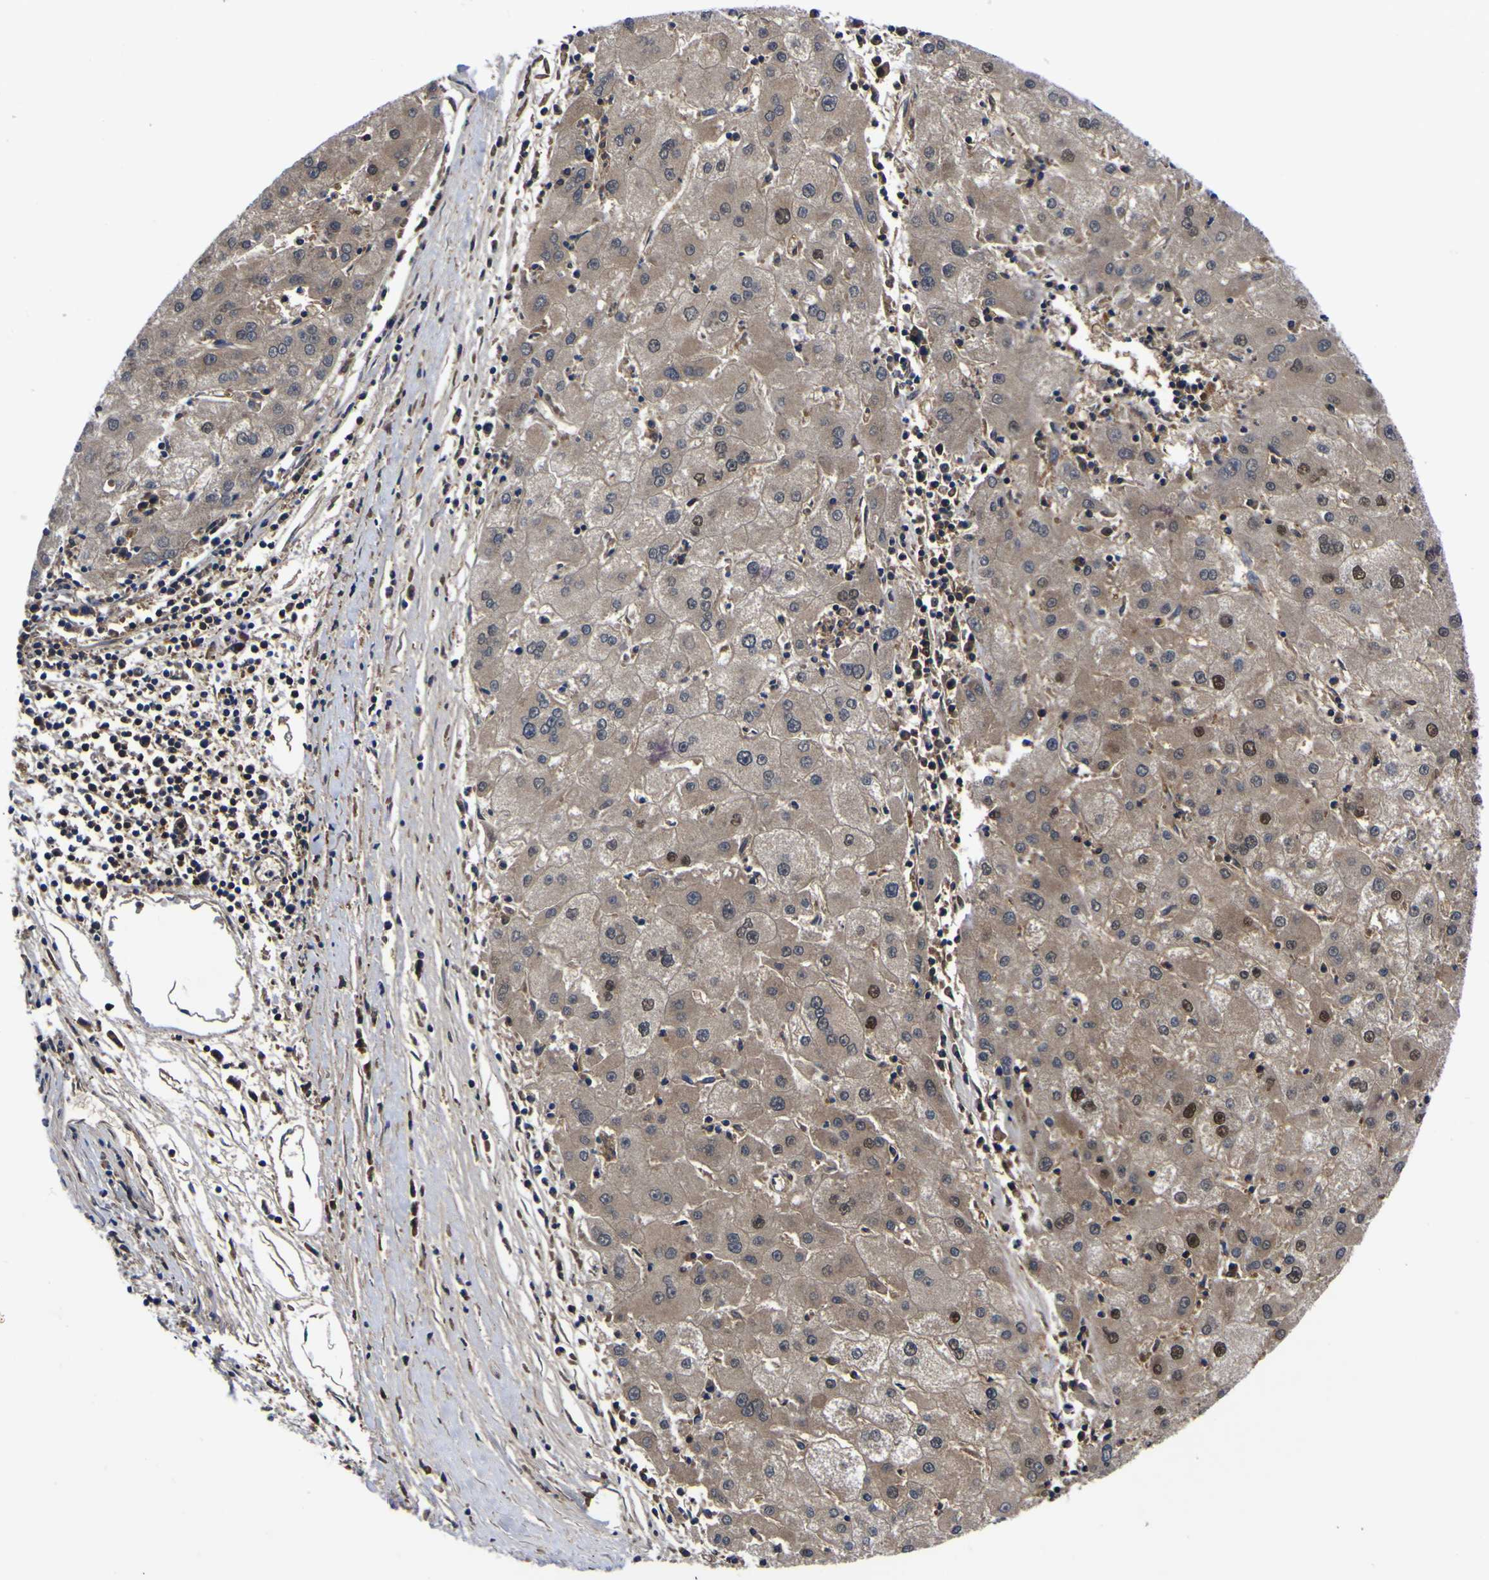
{"staining": {"intensity": "moderate", "quantity": "<25%", "location": "cytoplasmic/membranous,nuclear"}, "tissue": "liver cancer", "cell_type": "Tumor cells", "image_type": "cancer", "snomed": [{"axis": "morphology", "description": "Carcinoma, Hepatocellular, NOS"}, {"axis": "topography", "description": "Liver"}], "caption": "Human liver cancer stained with a brown dye exhibits moderate cytoplasmic/membranous and nuclear positive staining in approximately <25% of tumor cells.", "gene": "FAM110B", "patient": {"sex": "male", "age": 72}}